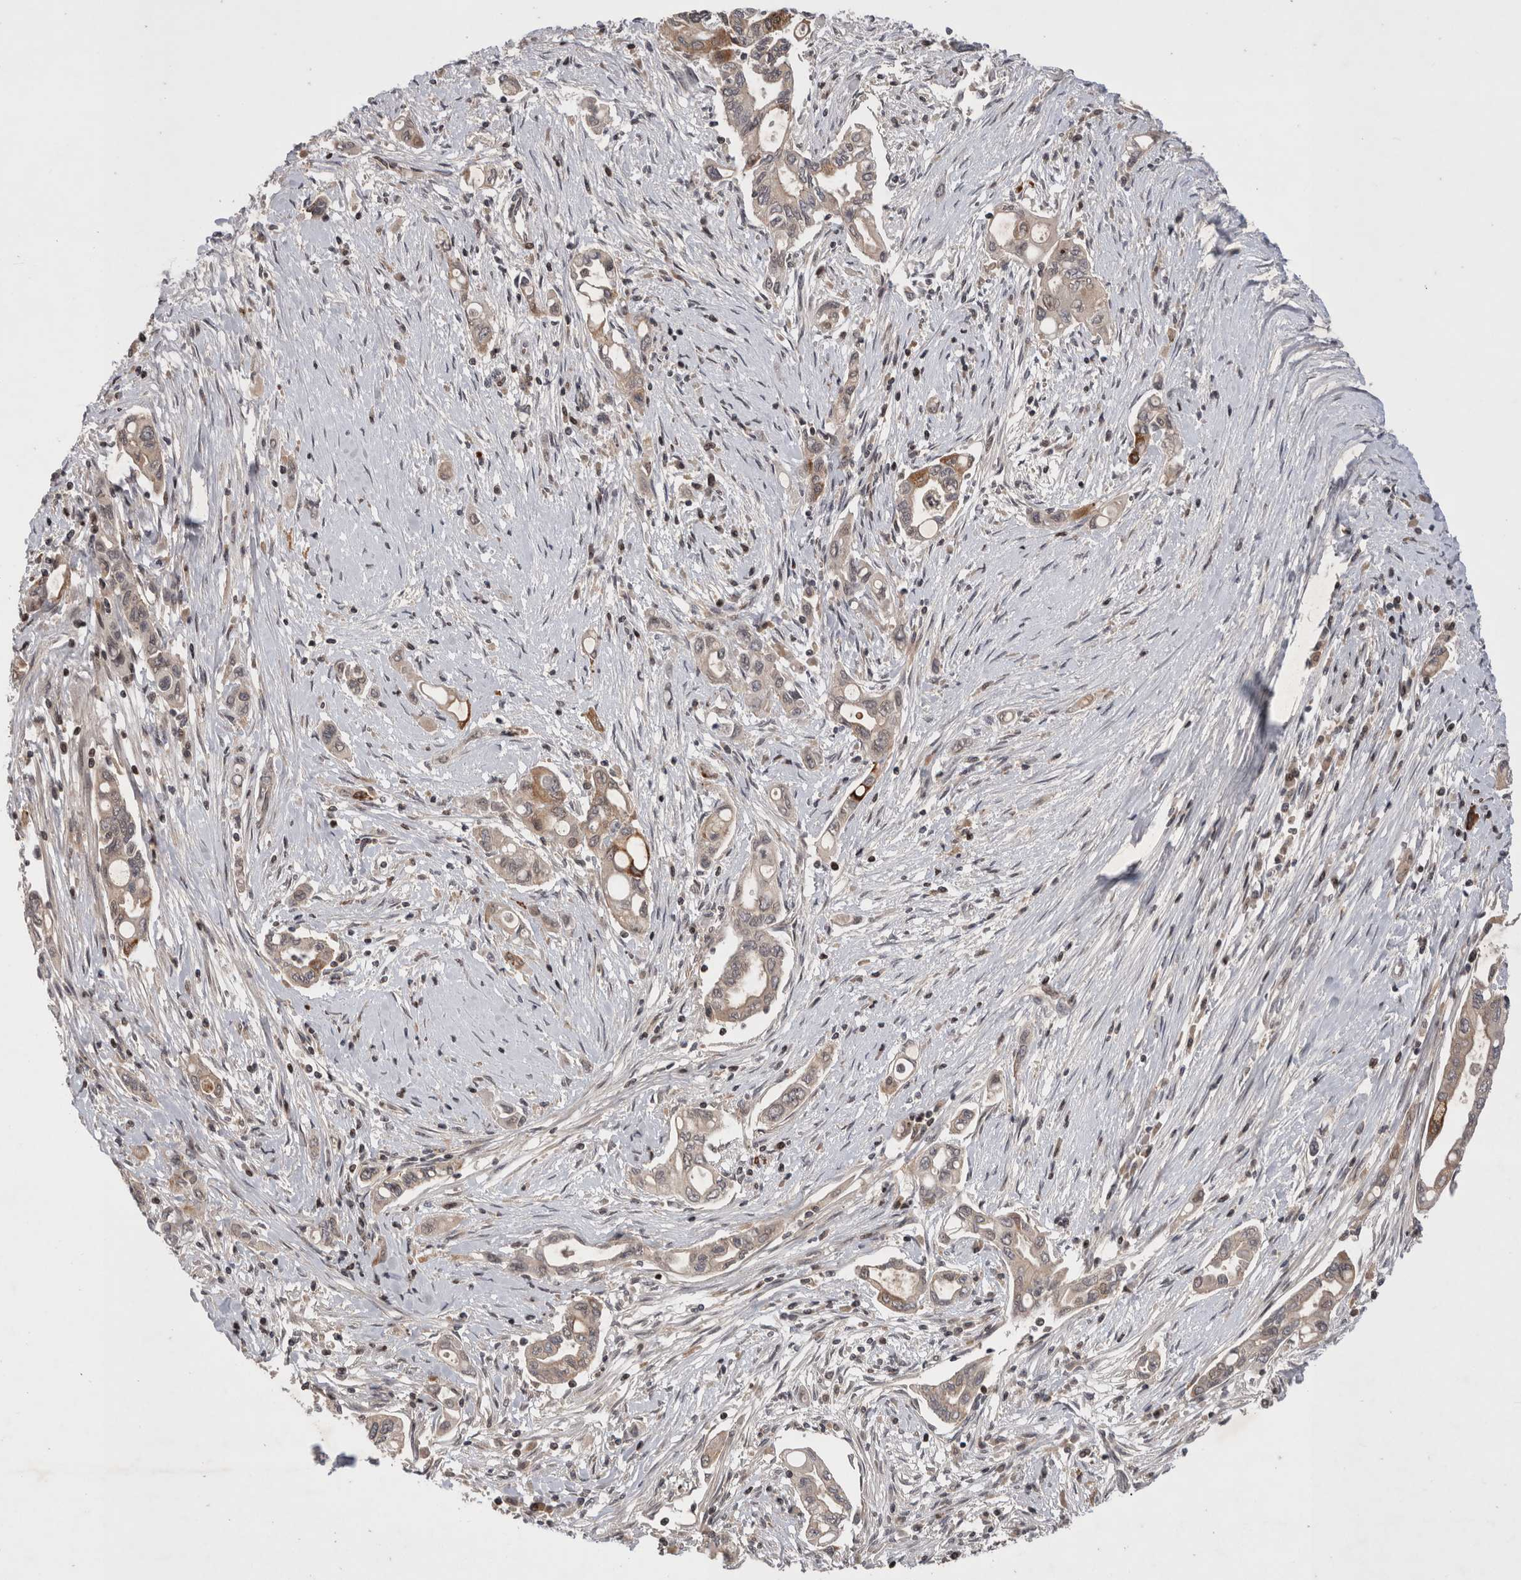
{"staining": {"intensity": "weak", "quantity": "<25%", "location": "cytoplasmic/membranous"}, "tissue": "pancreatic cancer", "cell_type": "Tumor cells", "image_type": "cancer", "snomed": [{"axis": "morphology", "description": "Adenocarcinoma, NOS"}, {"axis": "topography", "description": "Pancreas"}], "caption": "Pancreatic cancer (adenocarcinoma) was stained to show a protein in brown. There is no significant staining in tumor cells.", "gene": "PLEKHM1", "patient": {"sex": "female", "age": 57}}